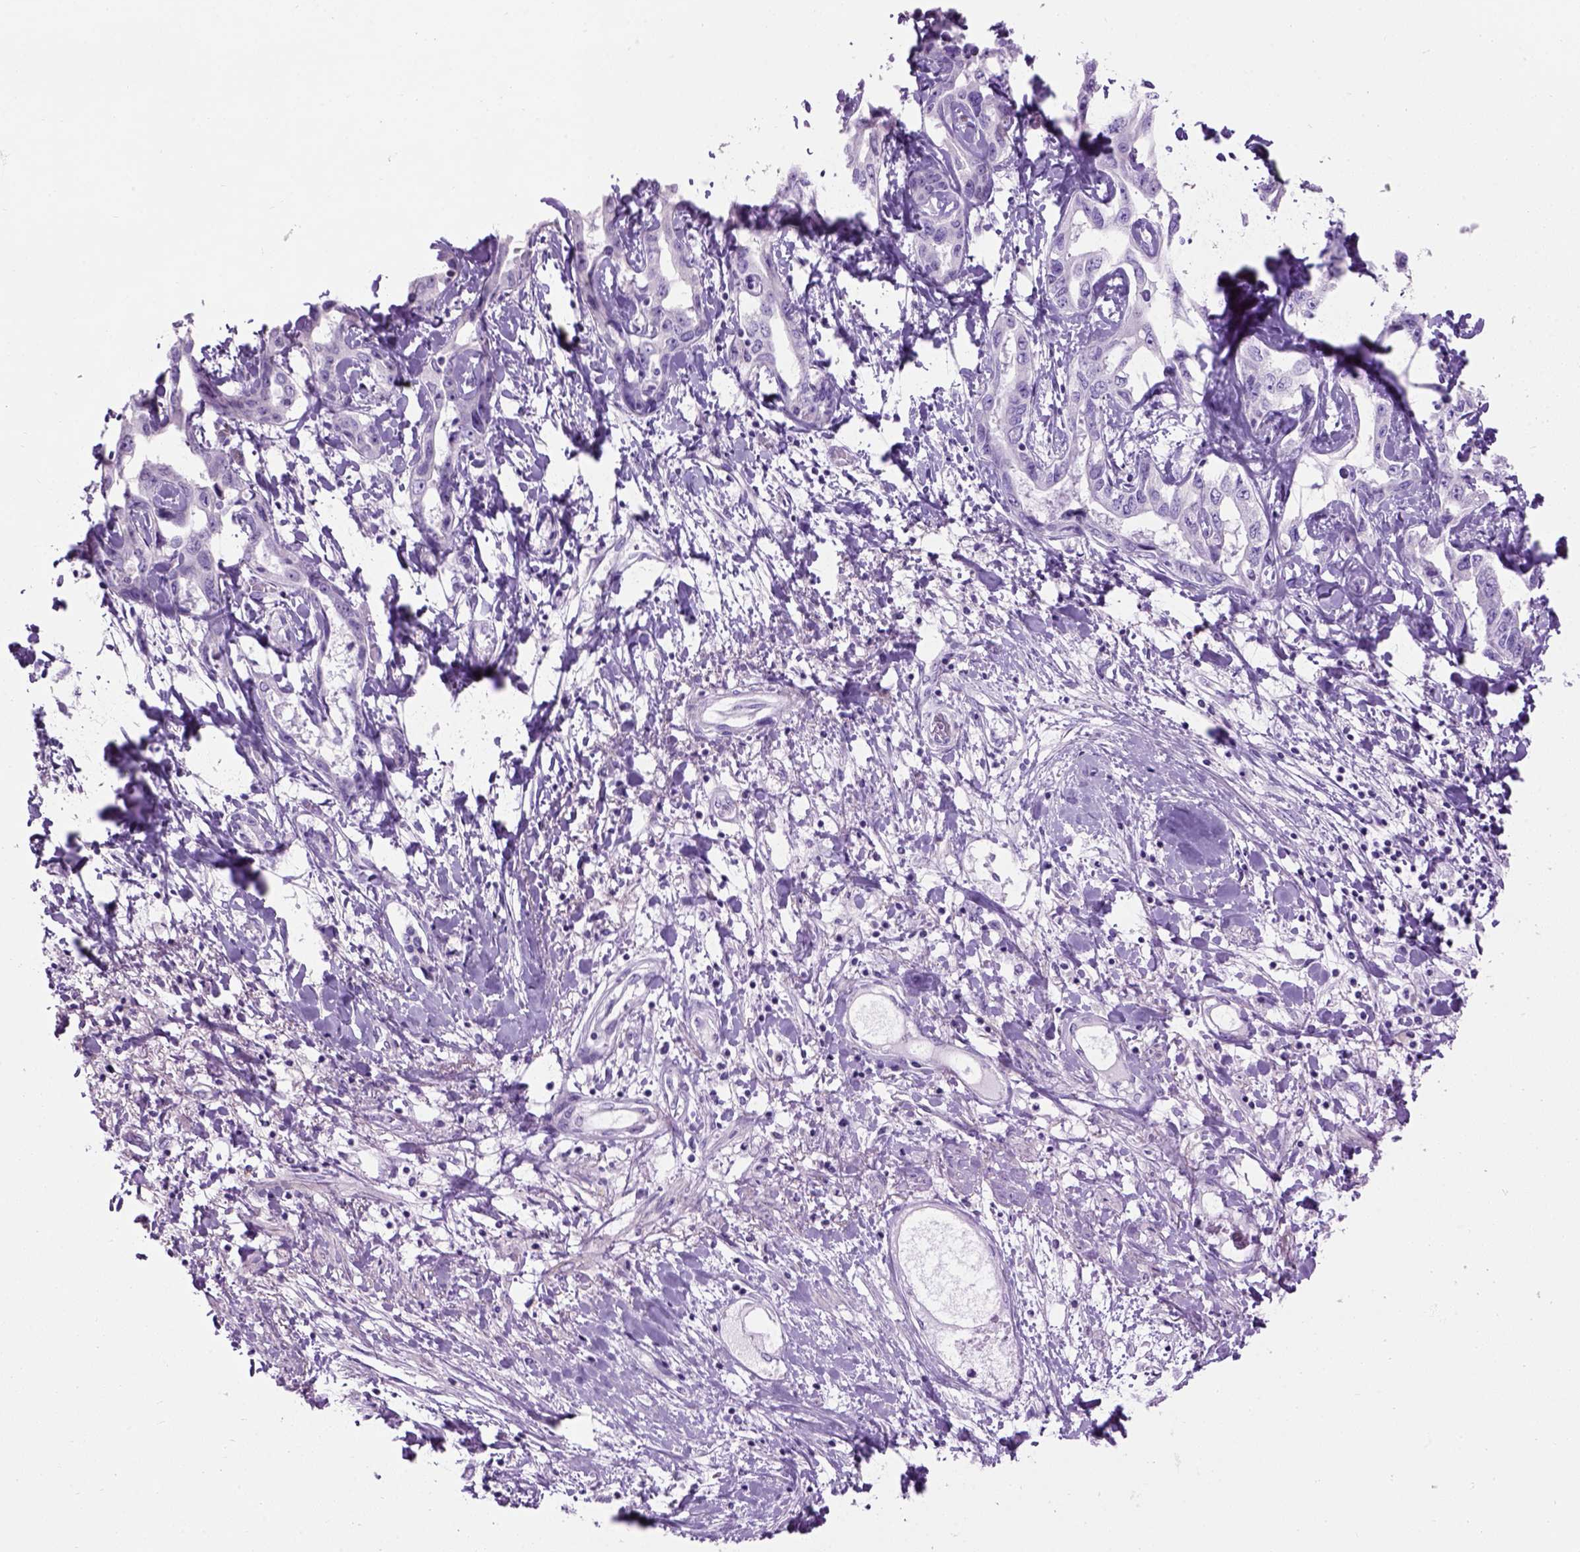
{"staining": {"intensity": "negative", "quantity": "none", "location": "none"}, "tissue": "liver cancer", "cell_type": "Tumor cells", "image_type": "cancer", "snomed": [{"axis": "morphology", "description": "Cholangiocarcinoma"}, {"axis": "topography", "description": "Liver"}], "caption": "The image demonstrates no staining of tumor cells in liver cancer (cholangiocarcinoma).", "gene": "GABRB2", "patient": {"sex": "male", "age": 59}}